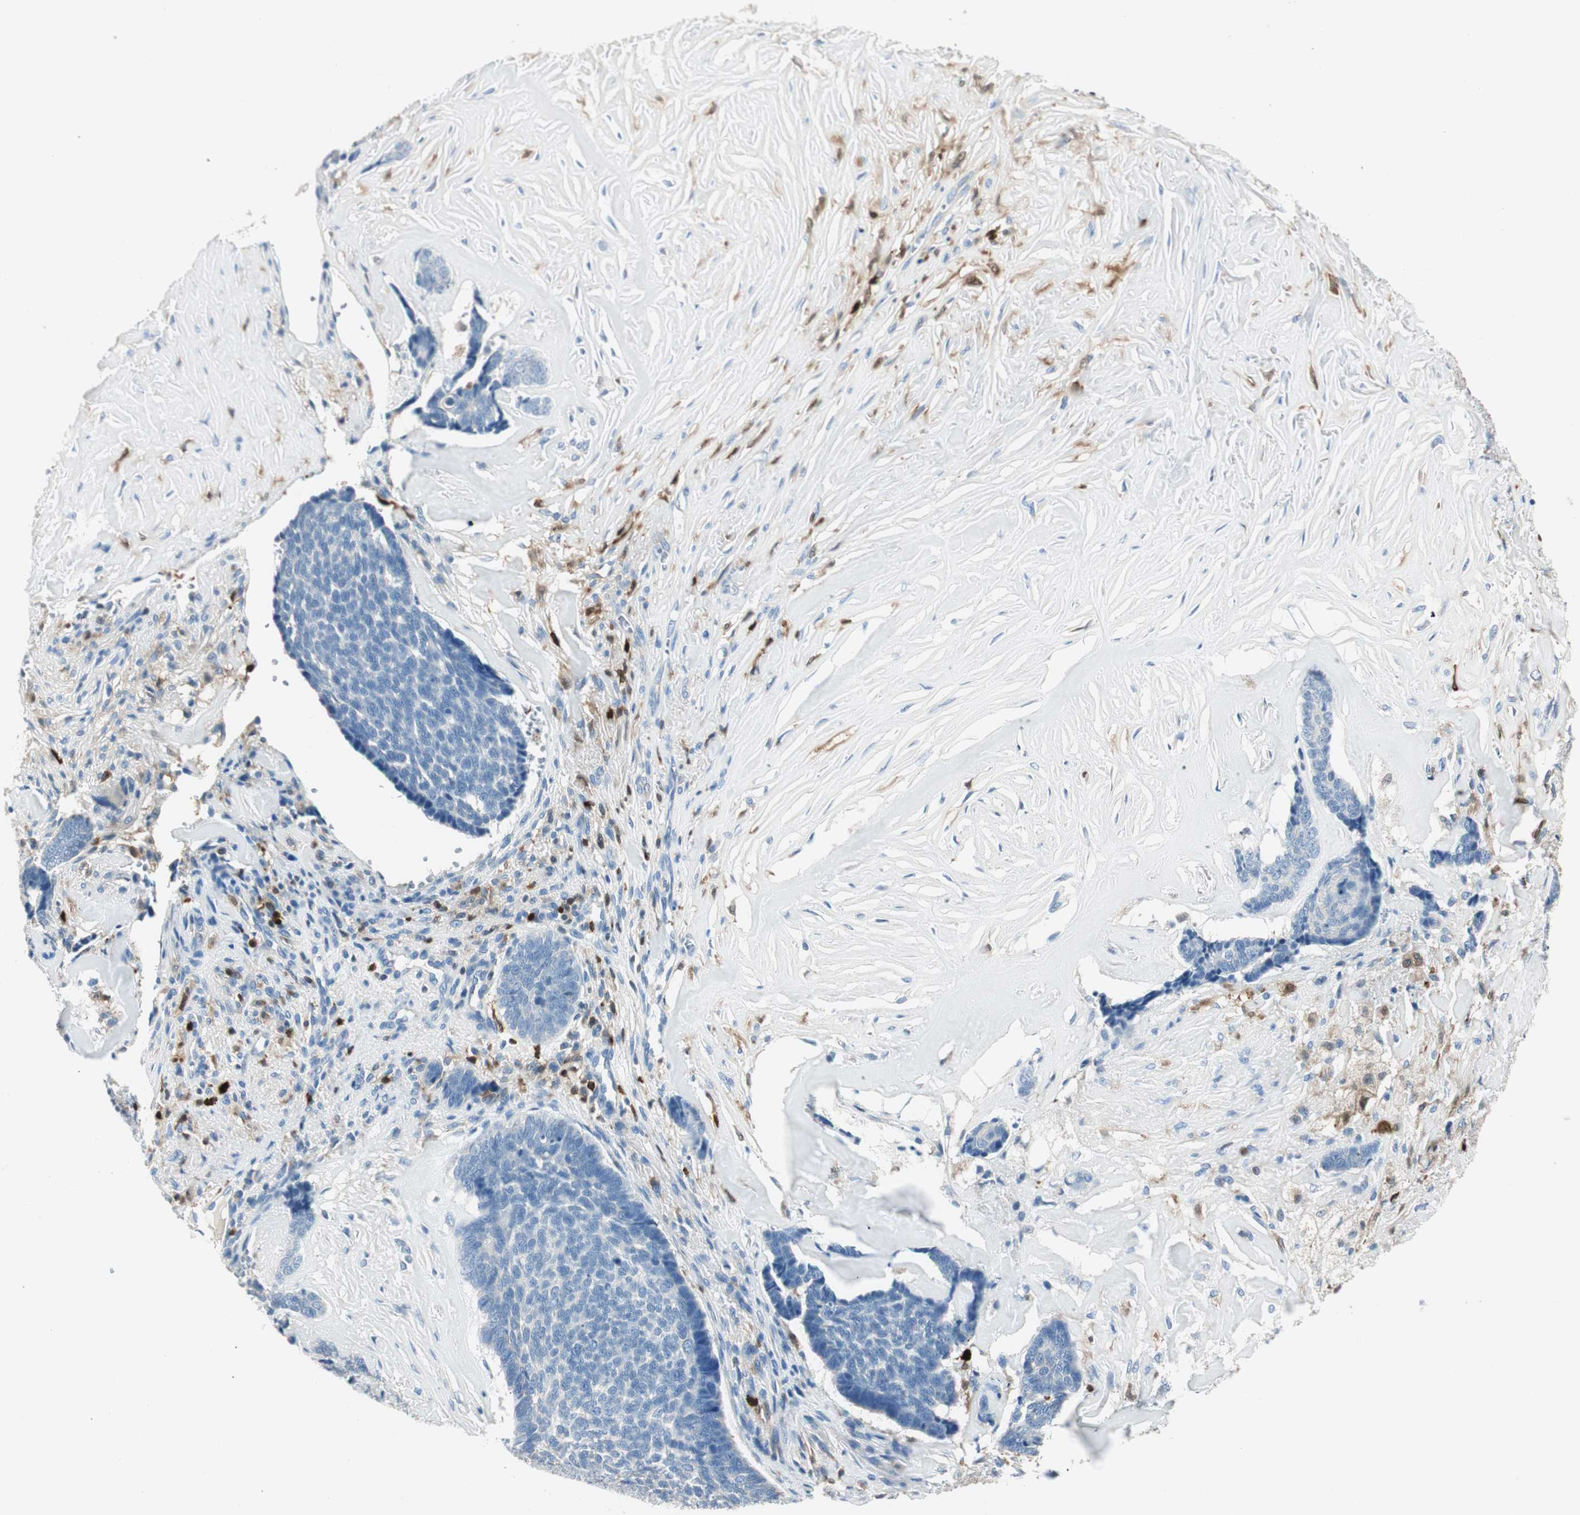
{"staining": {"intensity": "negative", "quantity": "none", "location": "none"}, "tissue": "skin cancer", "cell_type": "Tumor cells", "image_type": "cancer", "snomed": [{"axis": "morphology", "description": "Basal cell carcinoma"}, {"axis": "topography", "description": "Skin"}], "caption": "This is a micrograph of immunohistochemistry (IHC) staining of skin basal cell carcinoma, which shows no staining in tumor cells. The staining was performed using DAB to visualize the protein expression in brown, while the nuclei were stained in blue with hematoxylin (Magnification: 20x).", "gene": "COTL1", "patient": {"sex": "male", "age": 84}}